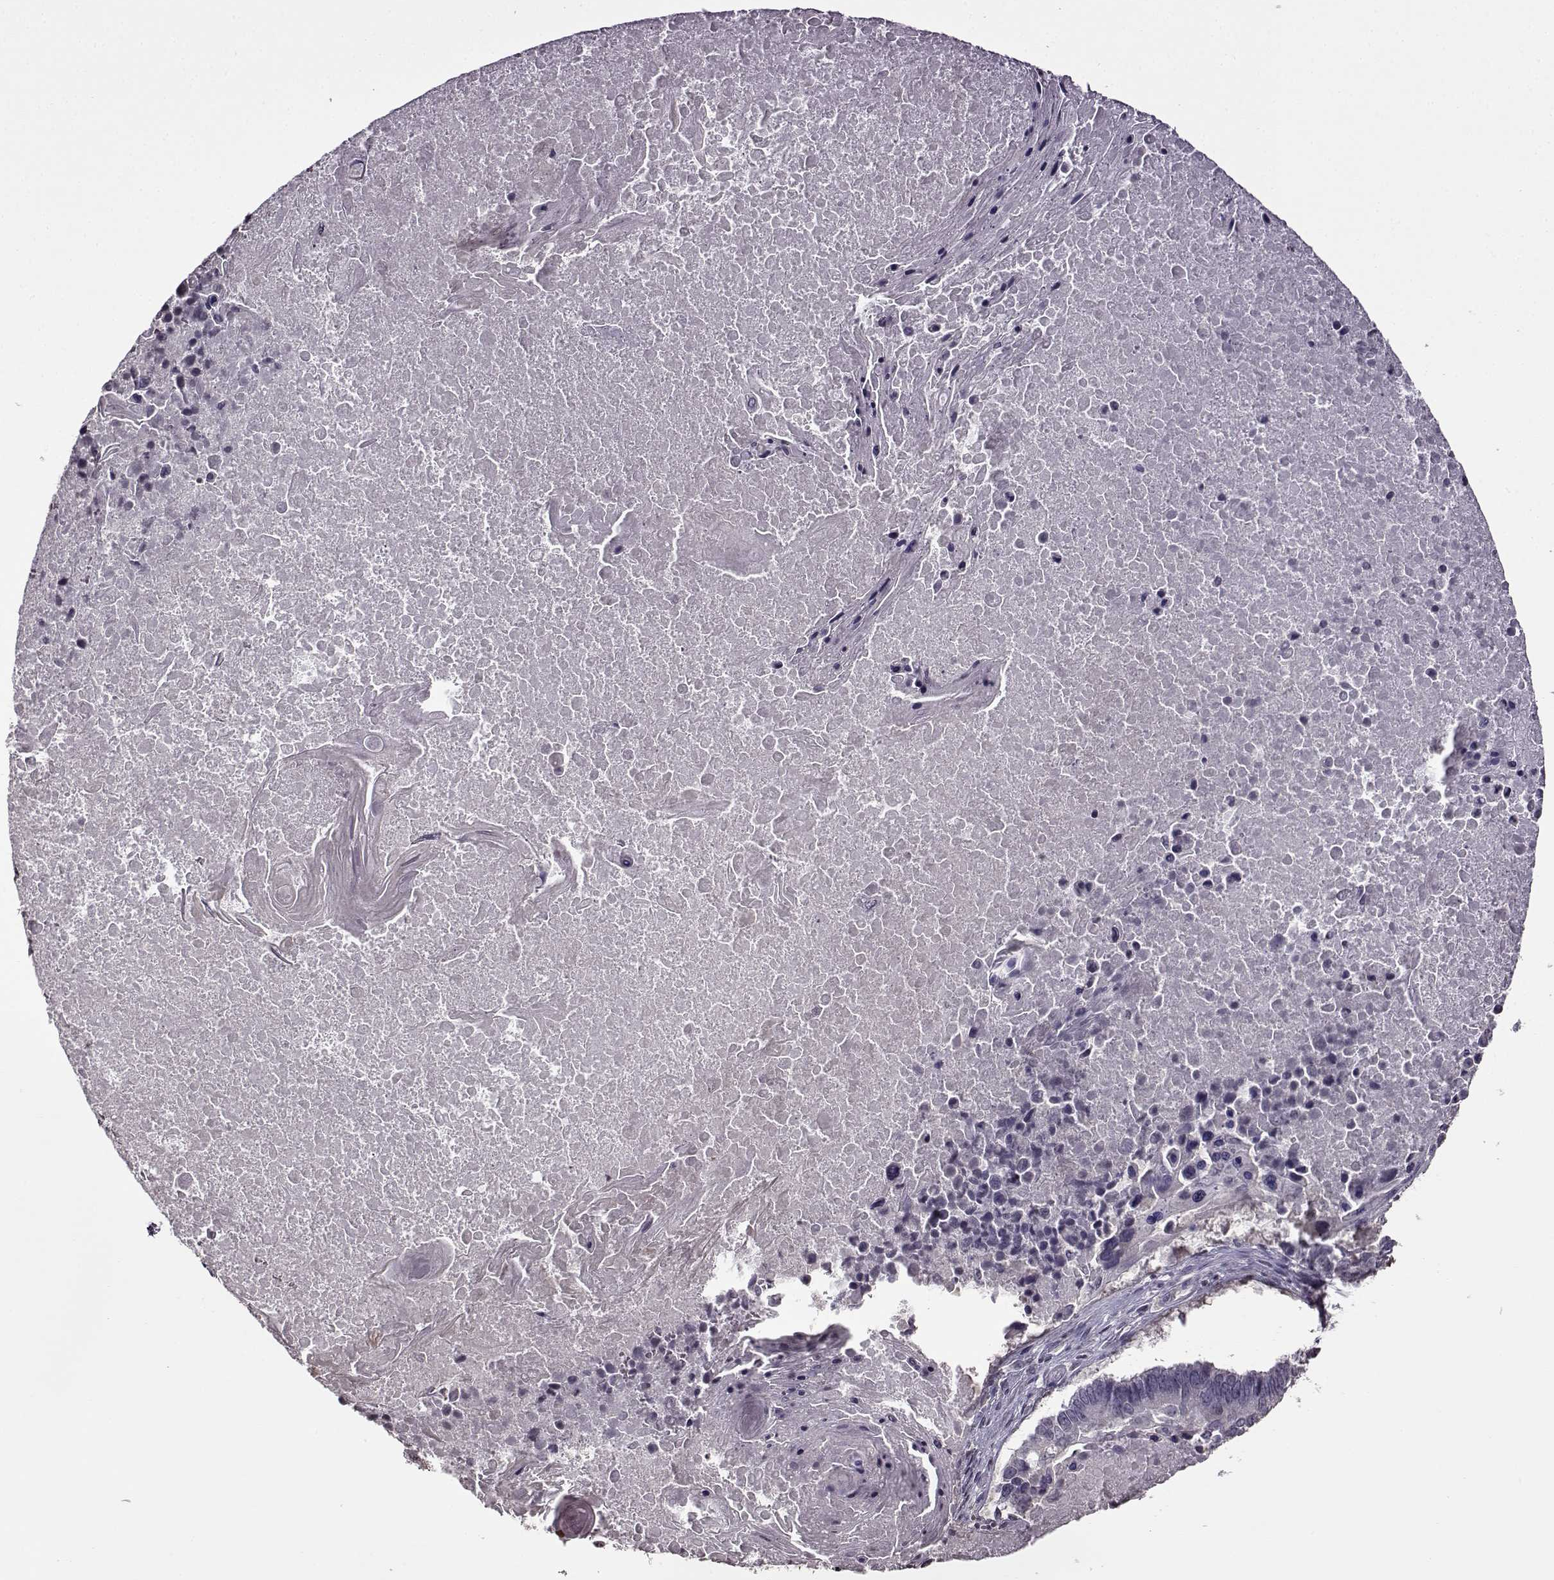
{"staining": {"intensity": "negative", "quantity": "none", "location": "none"}, "tissue": "lung cancer", "cell_type": "Tumor cells", "image_type": "cancer", "snomed": [{"axis": "morphology", "description": "Squamous cell carcinoma, NOS"}, {"axis": "topography", "description": "Lung"}], "caption": "The IHC histopathology image has no significant staining in tumor cells of lung squamous cell carcinoma tissue.", "gene": "FSHB", "patient": {"sex": "male", "age": 73}}